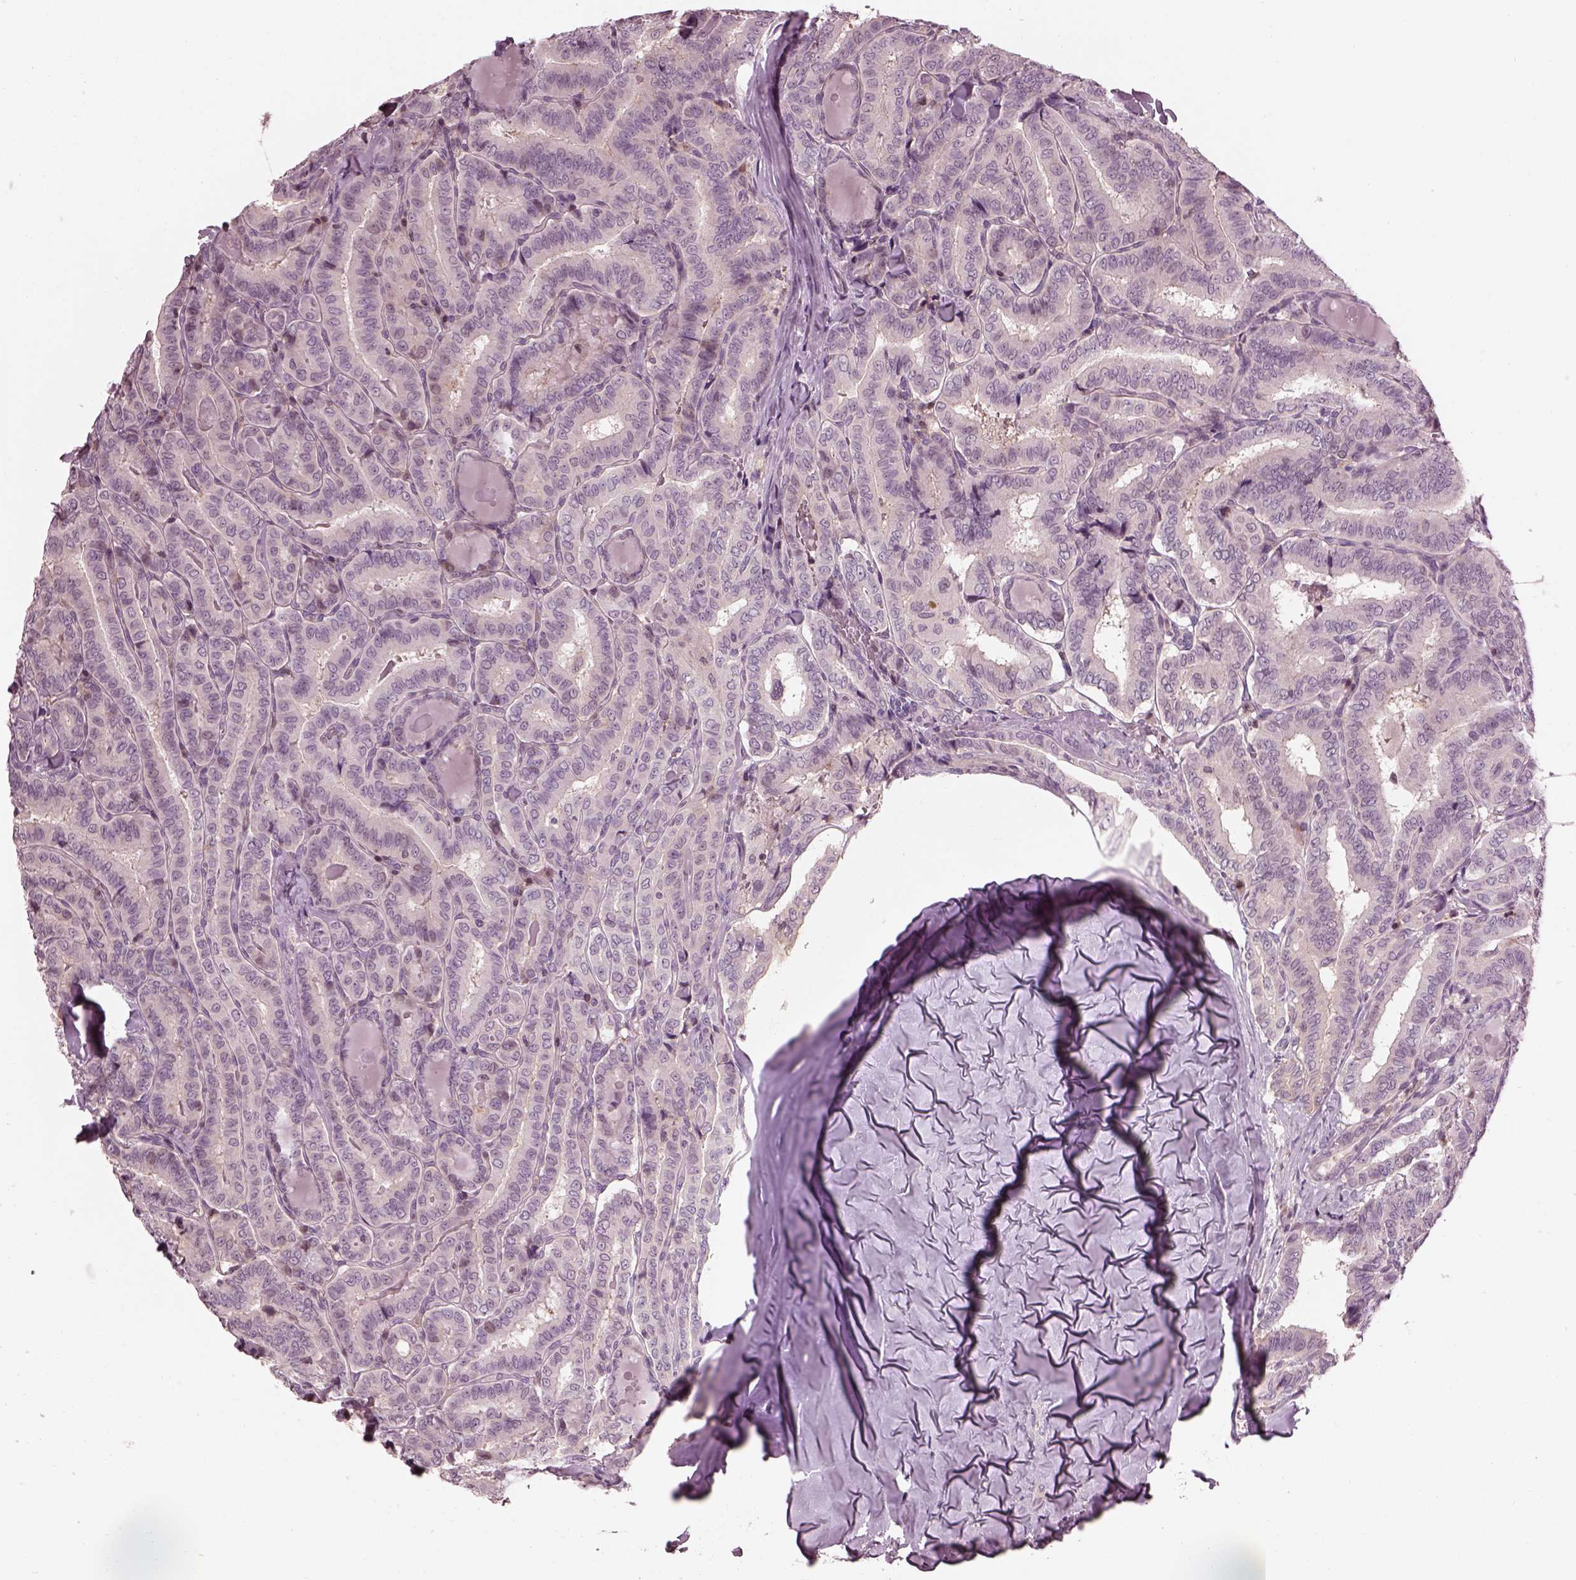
{"staining": {"intensity": "negative", "quantity": "none", "location": "none"}, "tissue": "thyroid cancer", "cell_type": "Tumor cells", "image_type": "cancer", "snomed": [{"axis": "morphology", "description": "Papillary adenocarcinoma, NOS"}, {"axis": "morphology", "description": "Papillary adenoma metastatic"}, {"axis": "topography", "description": "Thyroid gland"}], "caption": "There is no significant expression in tumor cells of papillary adenocarcinoma (thyroid).", "gene": "BFSP1", "patient": {"sex": "female", "age": 50}}